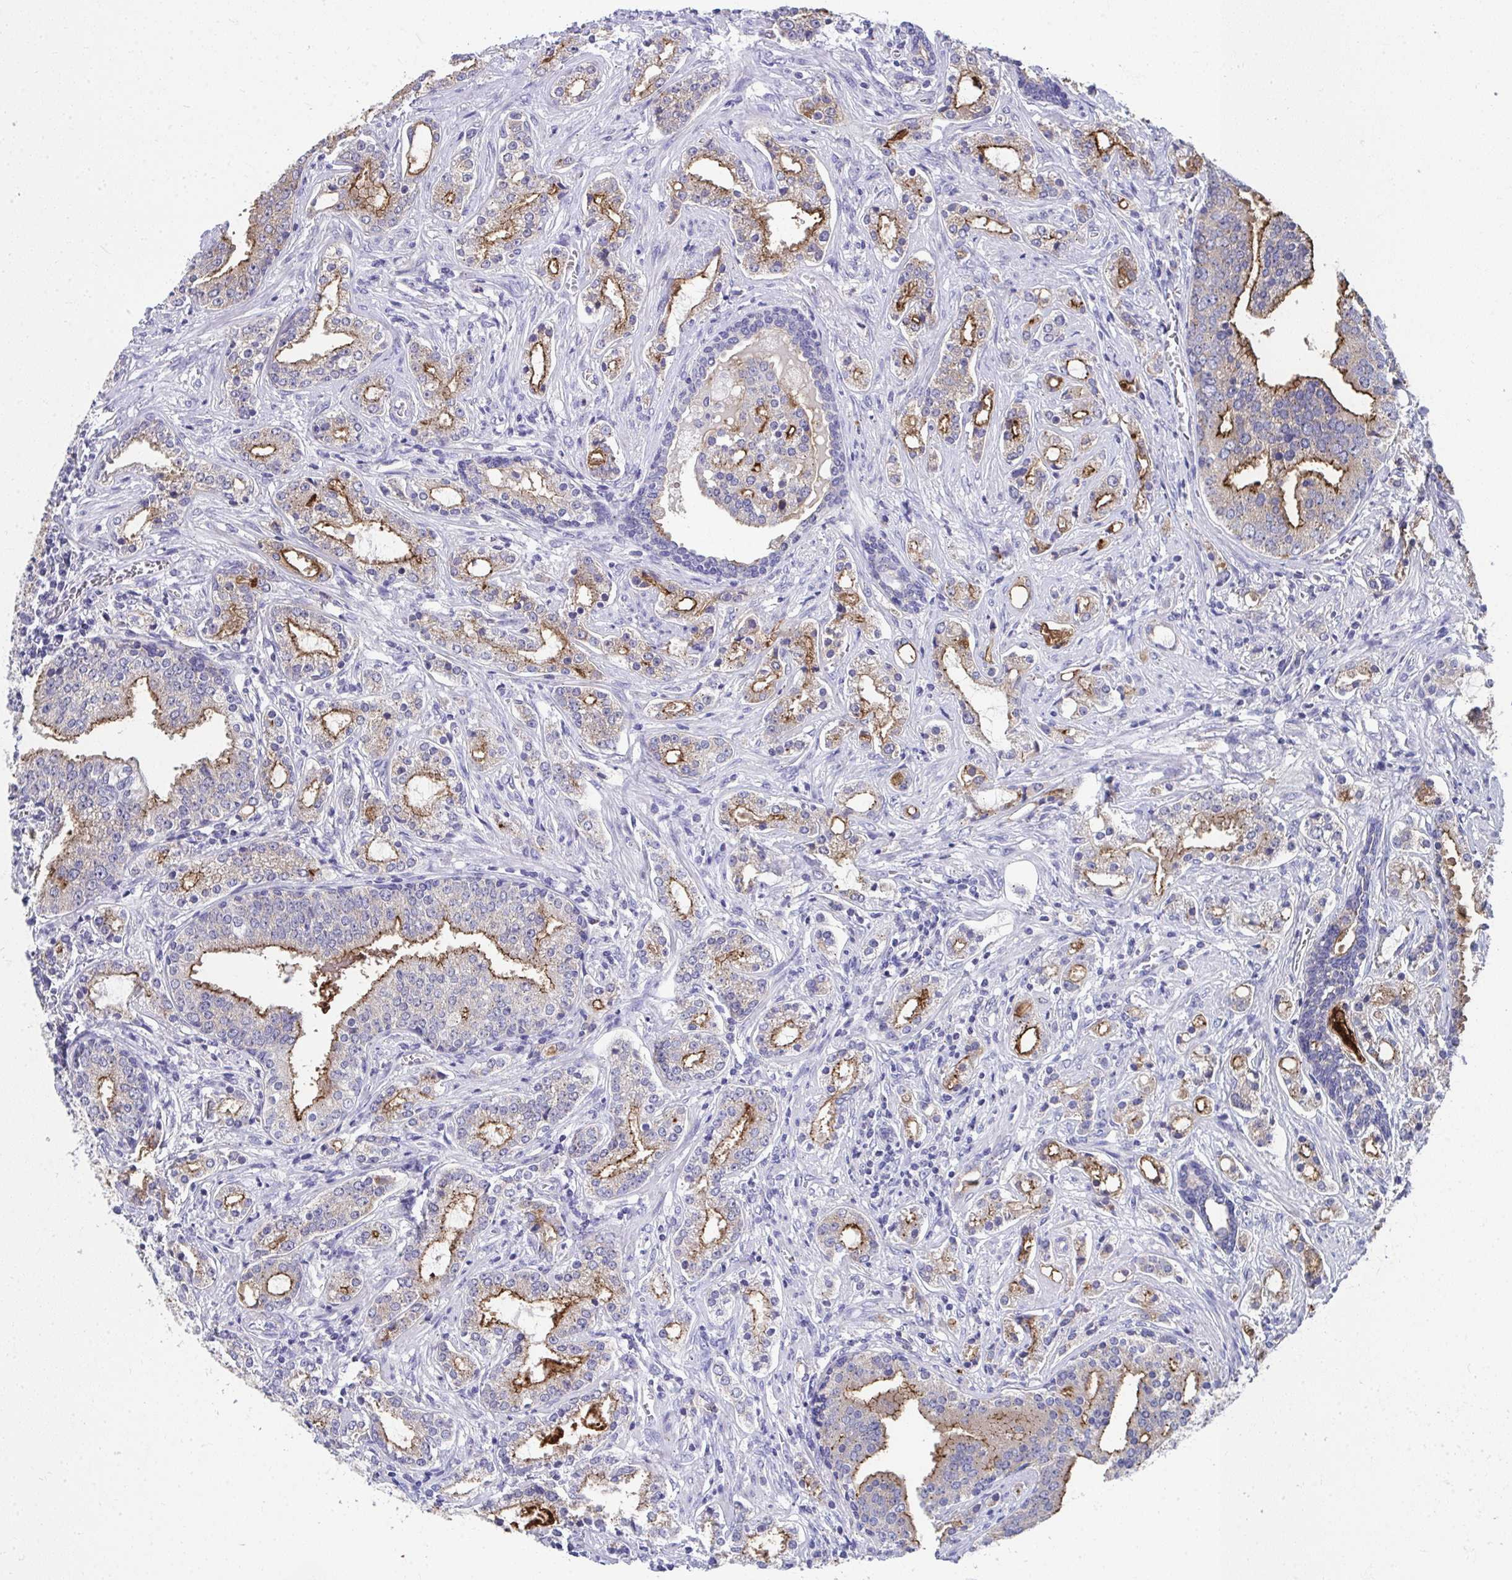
{"staining": {"intensity": "moderate", "quantity": "25%-75%", "location": "cytoplasmic/membranous"}, "tissue": "prostate cancer", "cell_type": "Tumor cells", "image_type": "cancer", "snomed": [{"axis": "morphology", "description": "Adenocarcinoma, Medium grade"}, {"axis": "topography", "description": "Prostate"}], "caption": "Protein analysis of prostate cancer tissue reveals moderate cytoplasmic/membranous expression in about 25%-75% of tumor cells.", "gene": "TMPRSS2", "patient": {"sex": "male", "age": 57}}